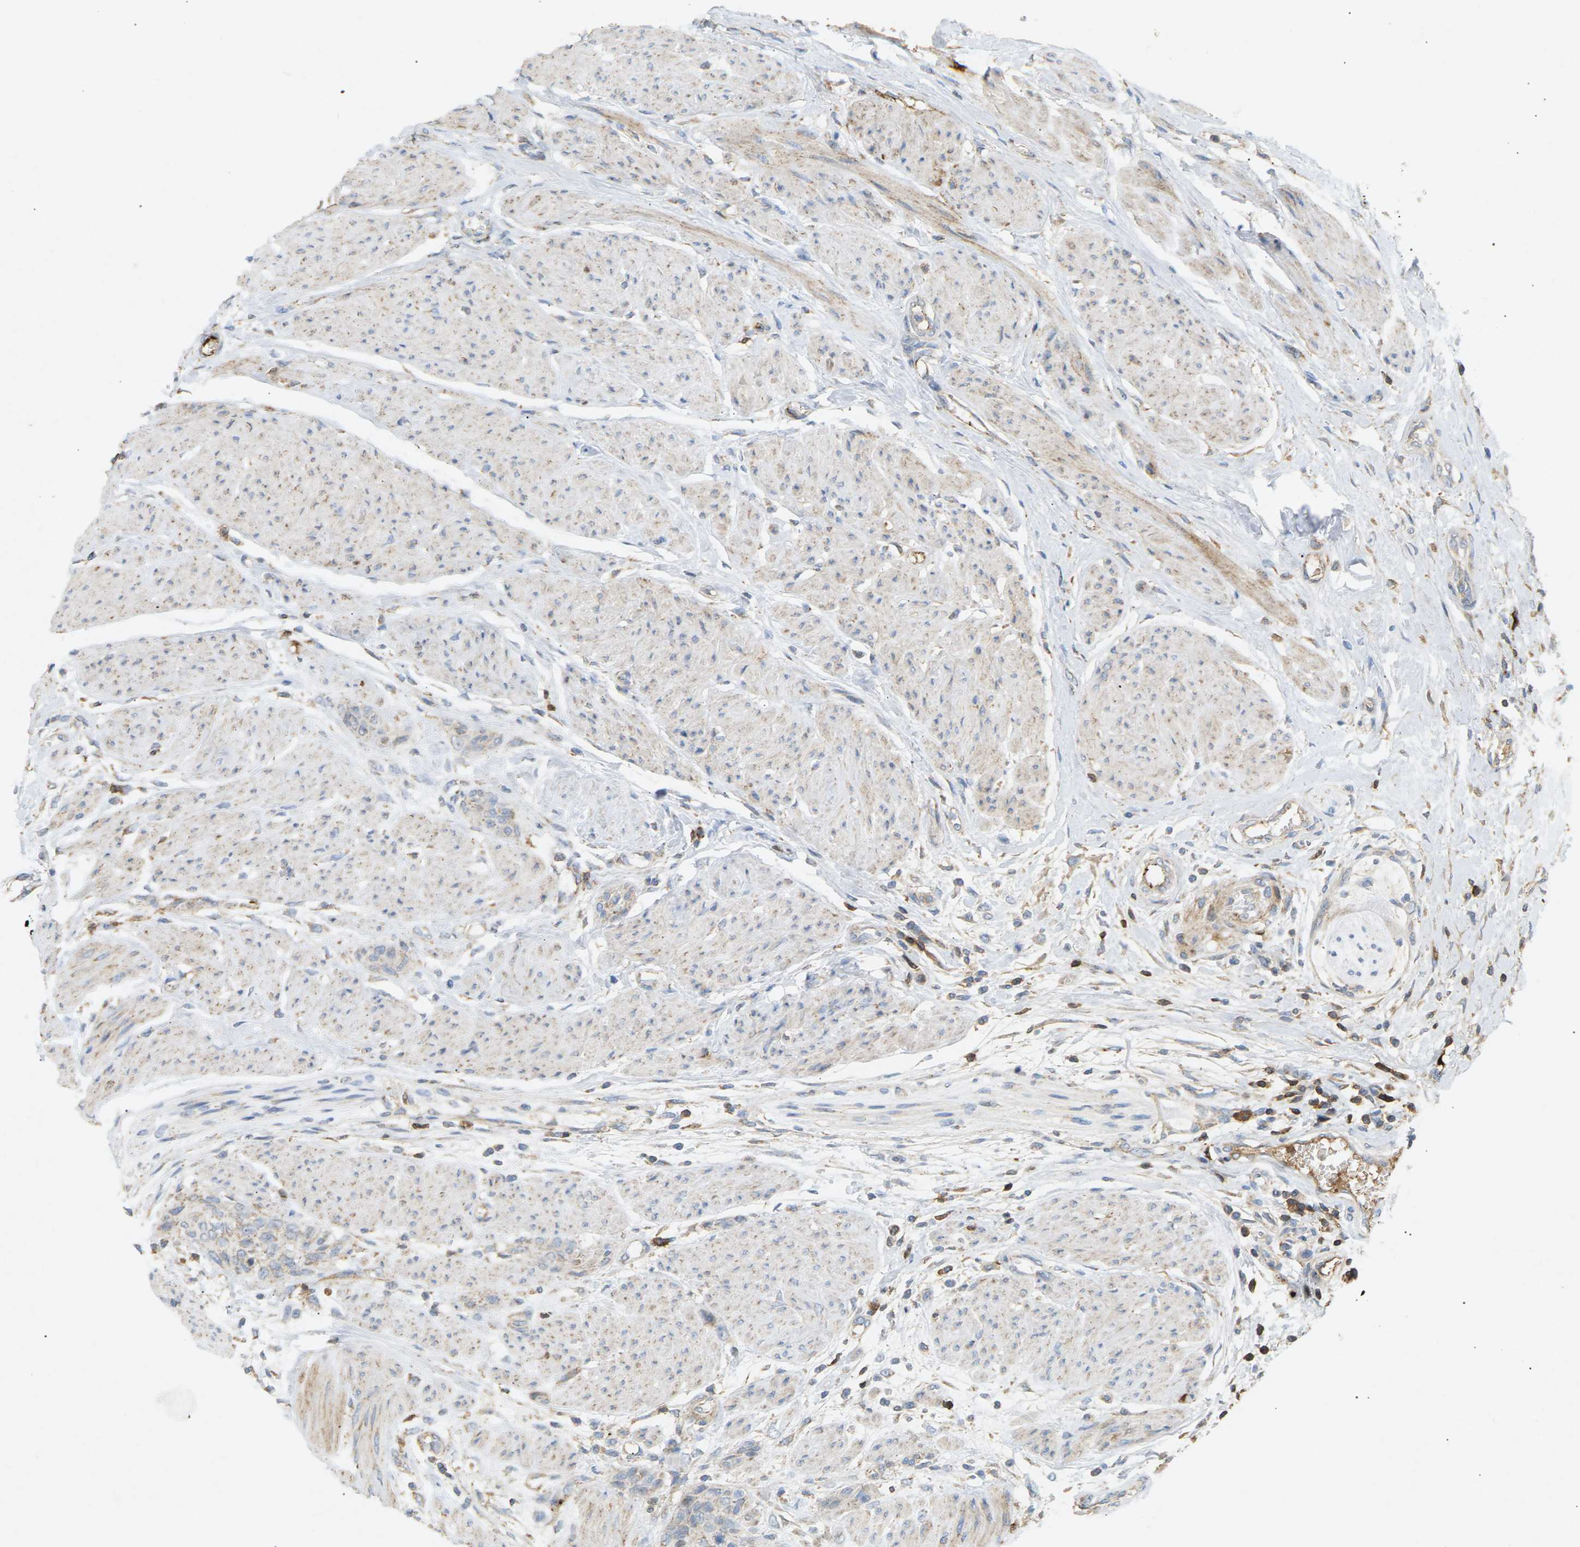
{"staining": {"intensity": "weak", "quantity": "<25%", "location": "cytoplasmic/membranous"}, "tissue": "urothelial cancer", "cell_type": "Tumor cells", "image_type": "cancer", "snomed": [{"axis": "morphology", "description": "Urothelial carcinoma, High grade"}, {"axis": "topography", "description": "Urinary bladder"}], "caption": "An image of human high-grade urothelial carcinoma is negative for staining in tumor cells.", "gene": "LIME1", "patient": {"sex": "male", "age": 35}}